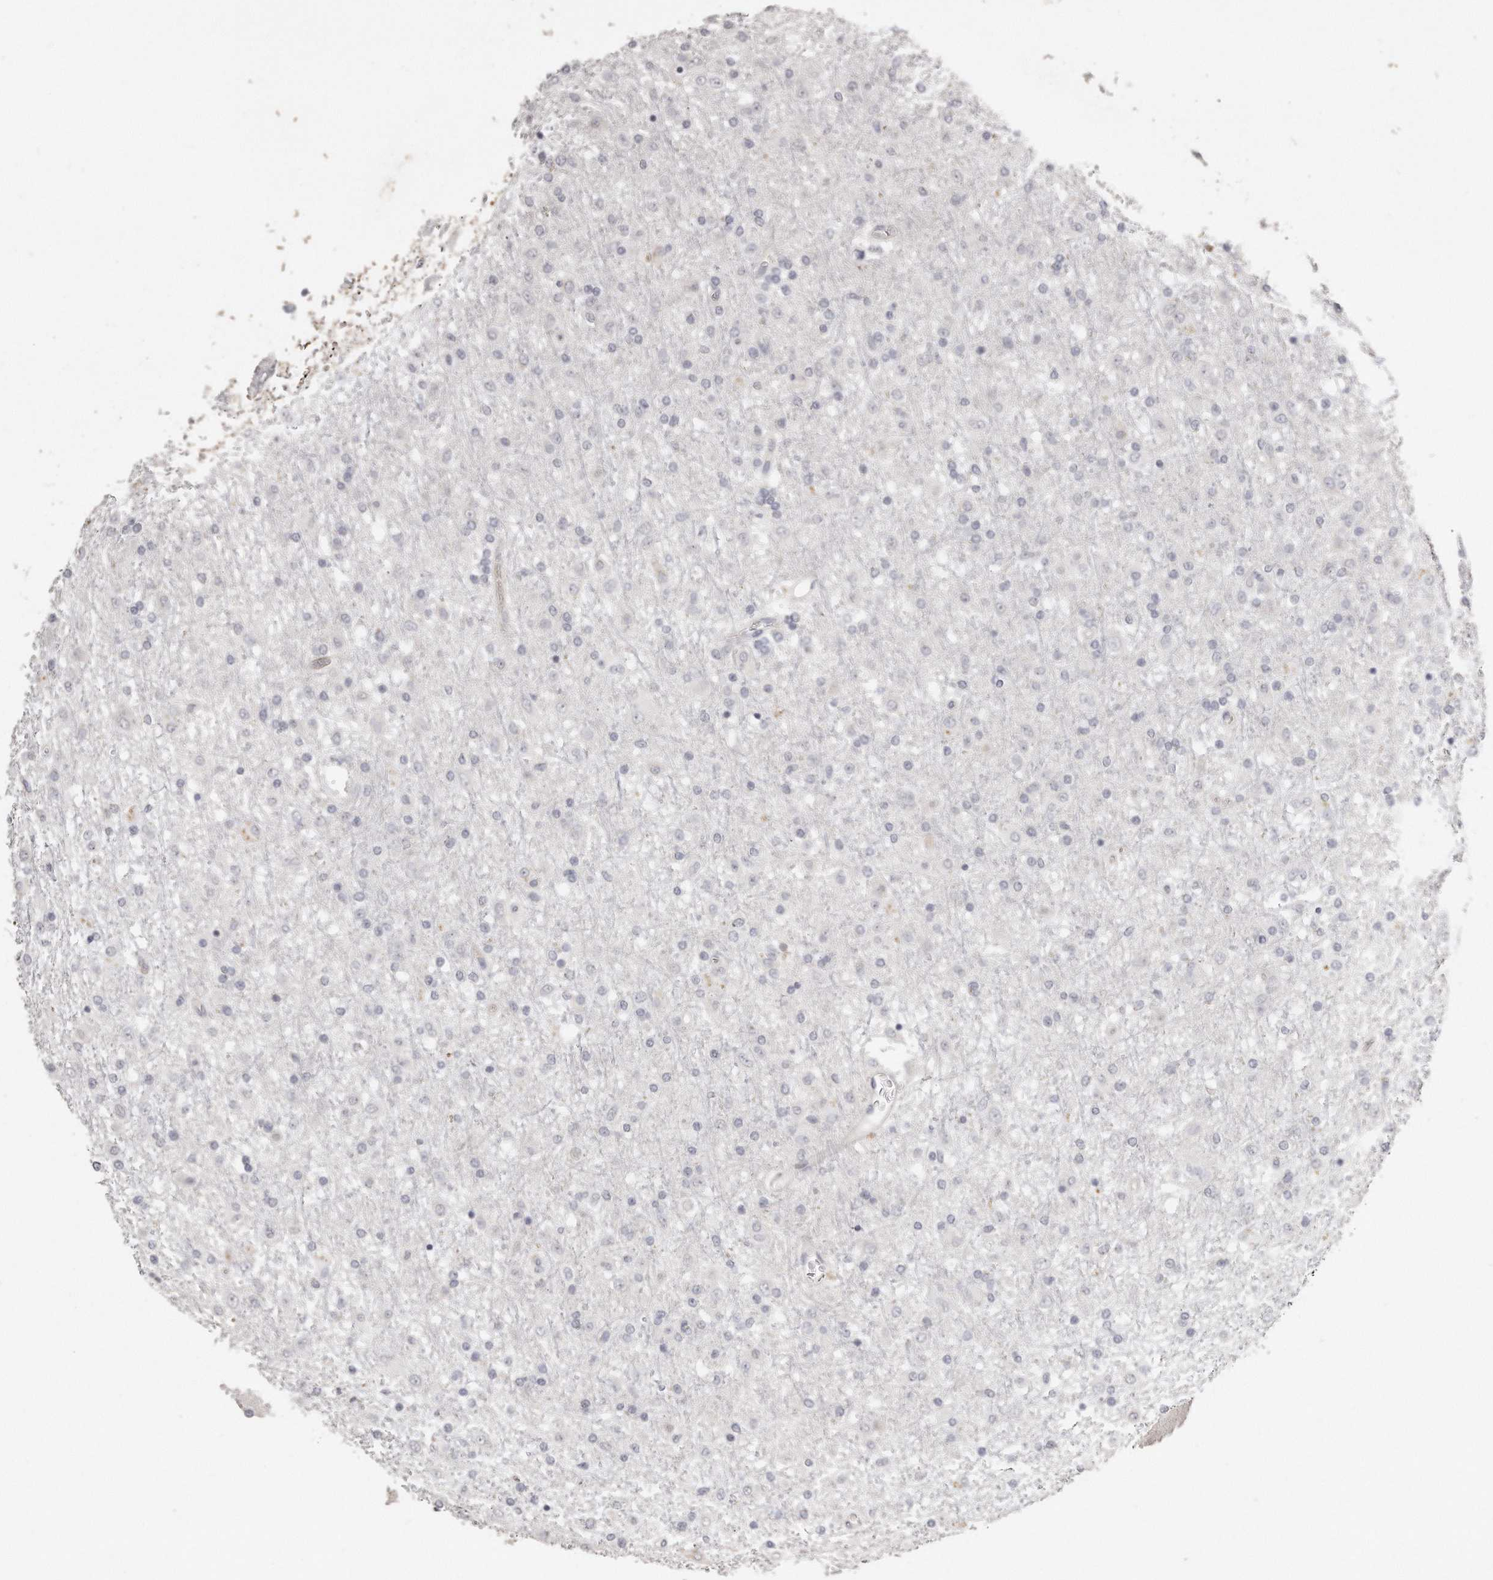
{"staining": {"intensity": "negative", "quantity": "none", "location": "none"}, "tissue": "glioma", "cell_type": "Tumor cells", "image_type": "cancer", "snomed": [{"axis": "morphology", "description": "Glioma, malignant, Low grade"}, {"axis": "topography", "description": "Brain"}], "caption": "Tumor cells show no significant expression in glioma. The staining is performed using DAB brown chromogen with nuclei counter-stained in using hematoxylin.", "gene": "ZYG11A", "patient": {"sex": "male", "age": 65}}